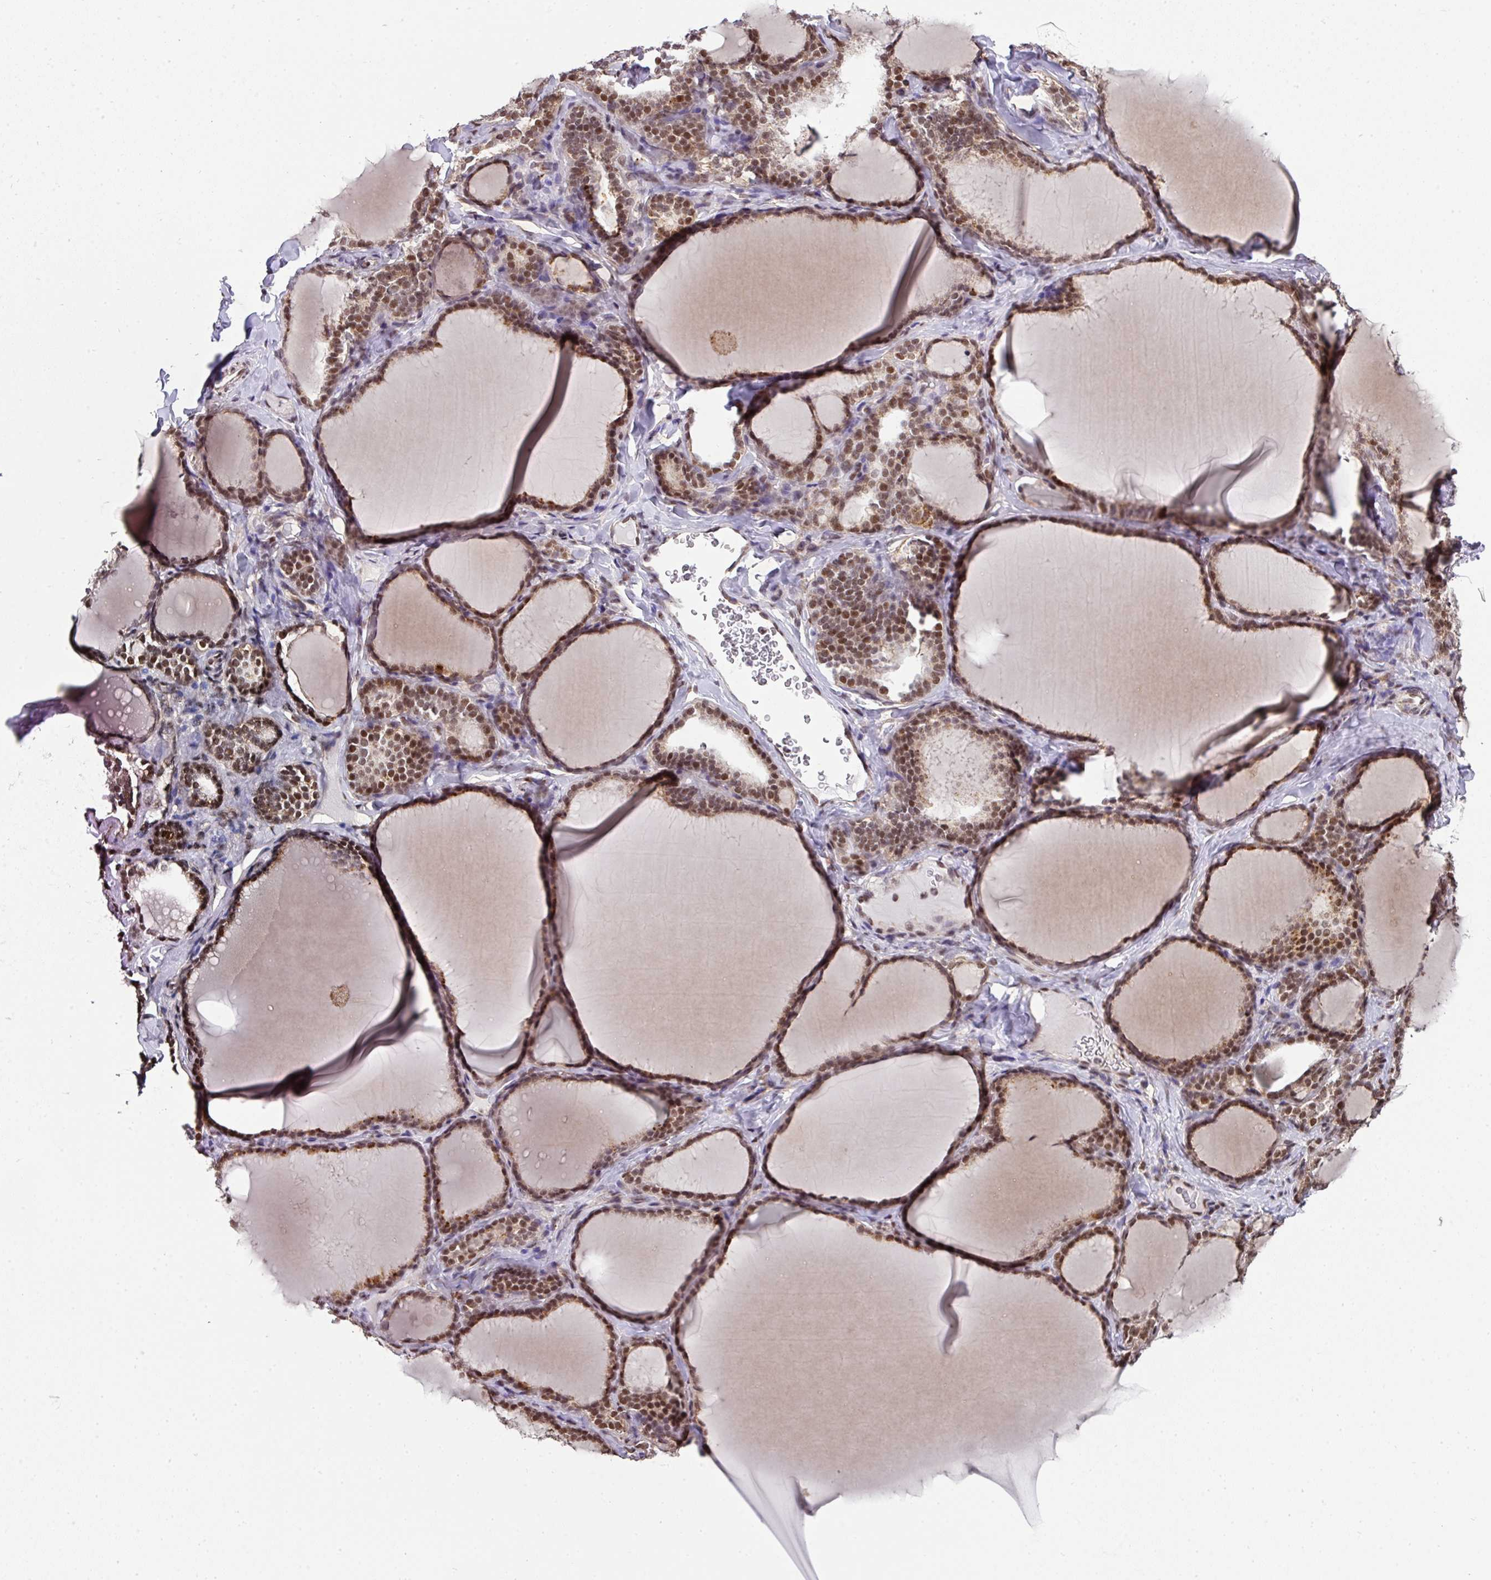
{"staining": {"intensity": "strong", "quantity": ">75%", "location": "cytoplasmic/membranous,nuclear"}, "tissue": "thyroid gland", "cell_type": "Glandular cells", "image_type": "normal", "snomed": [{"axis": "morphology", "description": "Normal tissue, NOS"}, {"axis": "topography", "description": "Thyroid gland"}], "caption": "Strong cytoplasmic/membranous,nuclear protein staining is present in approximately >75% of glandular cells in thyroid gland. Using DAB (brown) and hematoxylin (blue) stains, captured at high magnification using brightfield microscopy.", "gene": "PLK1", "patient": {"sex": "female", "age": 31}}